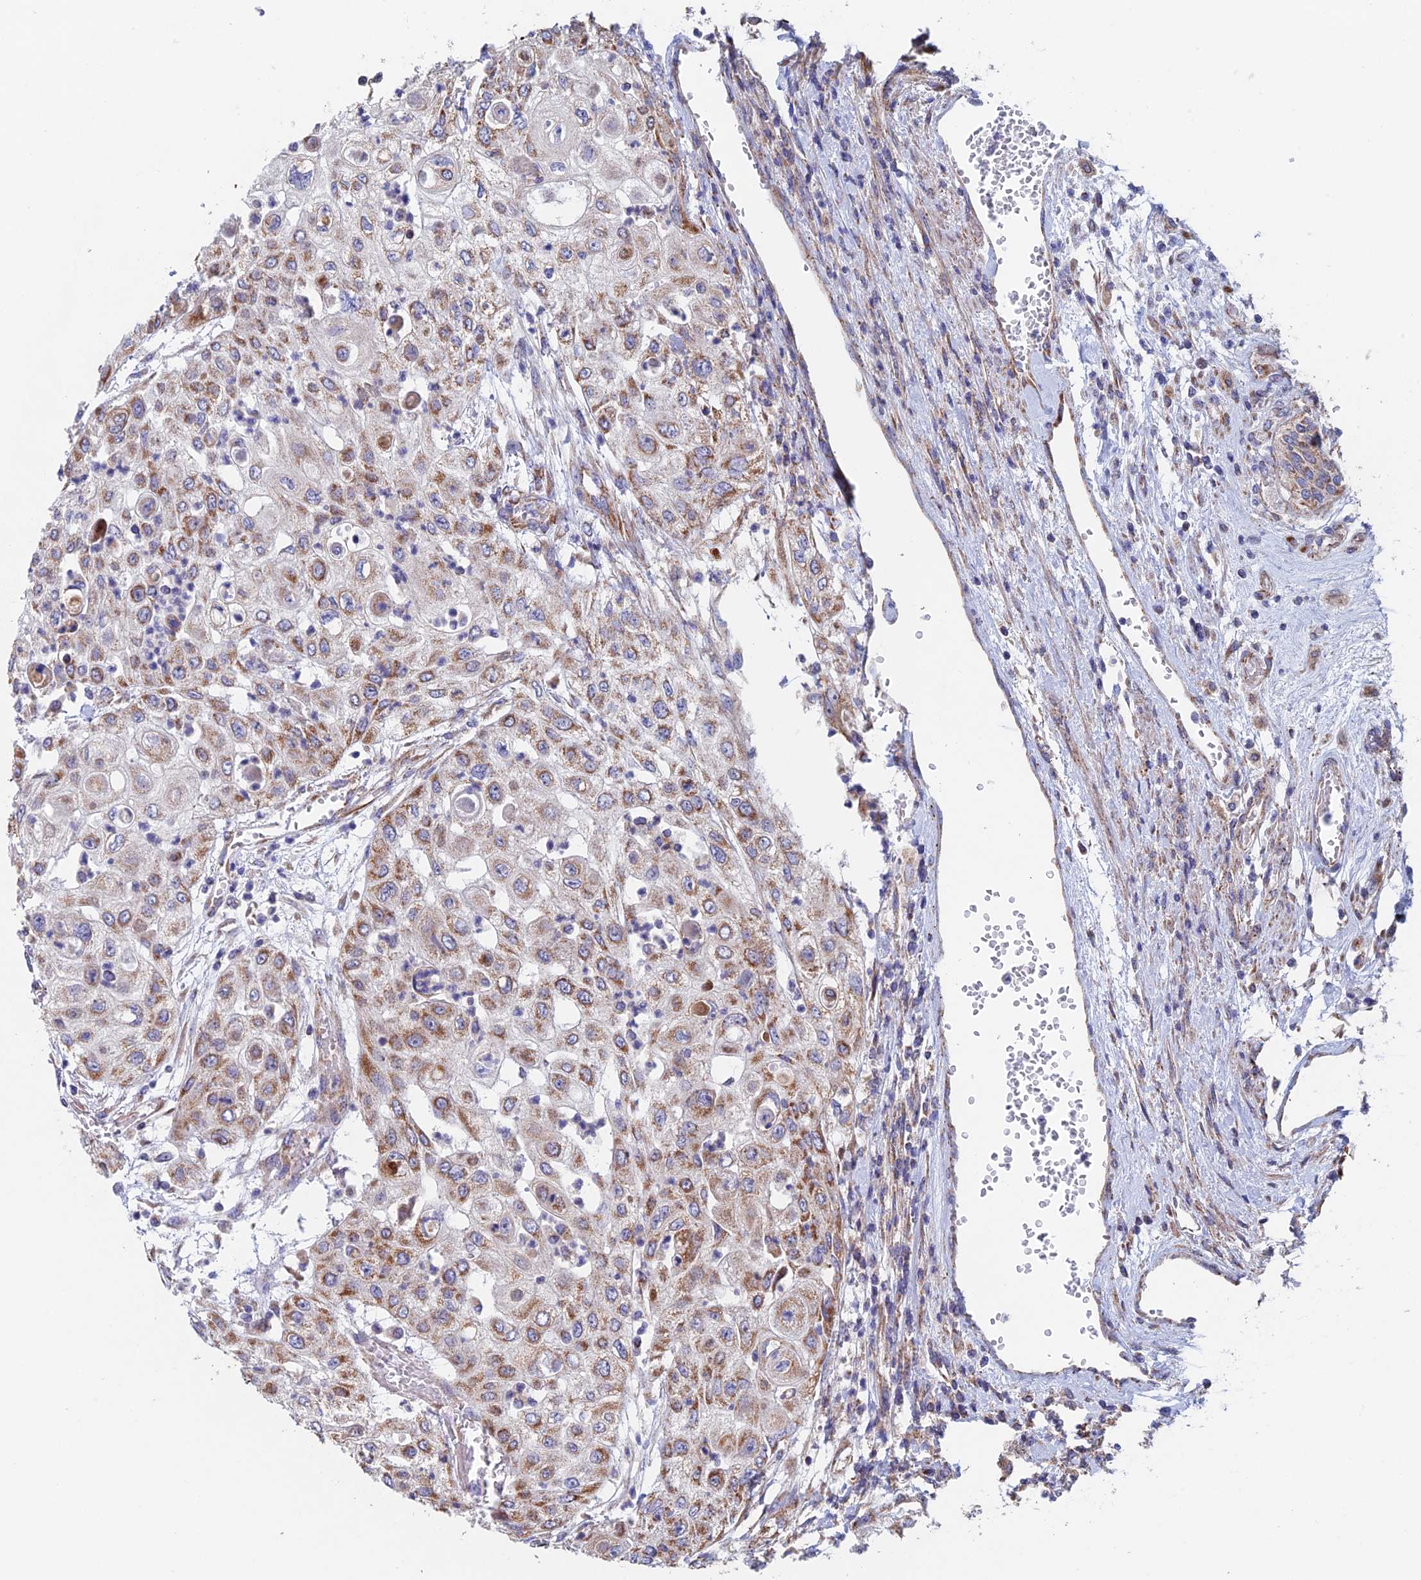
{"staining": {"intensity": "moderate", "quantity": ">75%", "location": "cytoplasmic/membranous"}, "tissue": "urothelial cancer", "cell_type": "Tumor cells", "image_type": "cancer", "snomed": [{"axis": "morphology", "description": "Urothelial carcinoma, High grade"}, {"axis": "topography", "description": "Urinary bladder"}], "caption": "Immunohistochemistry (IHC) image of urothelial cancer stained for a protein (brown), which reveals medium levels of moderate cytoplasmic/membranous expression in about >75% of tumor cells.", "gene": "MRPL1", "patient": {"sex": "female", "age": 79}}